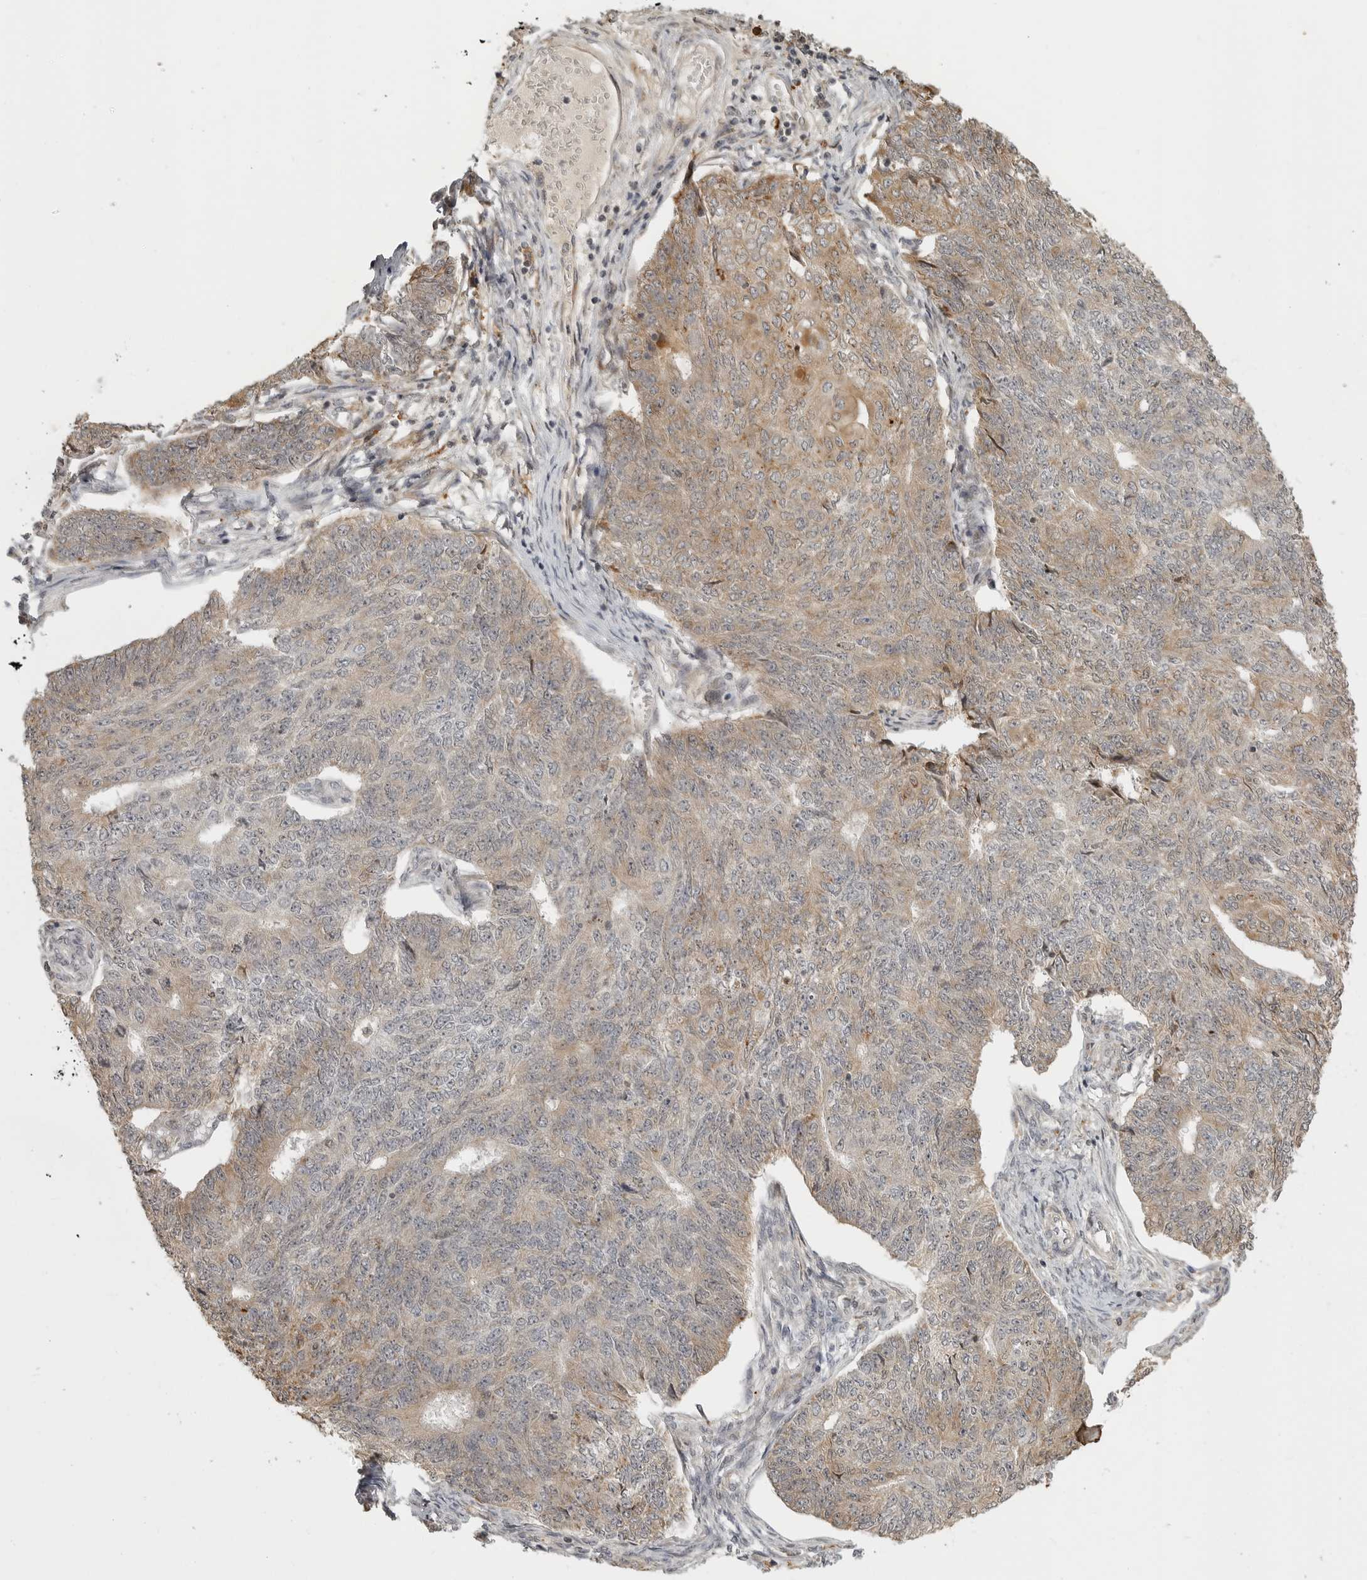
{"staining": {"intensity": "weak", "quantity": "25%-75%", "location": "cytoplasmic/membranous"}, "tissue": "endometrial cancer", "cell_type": "Tumor cells", "image_type": "cancer", "snomed": [{"axis": "morphology", "description": "Adenocarcinoma, NOS"}, {"axis": "topography", "description": "Endometrium"}], "caption": "The immunohistochemical stain labels weak cytoplasmic/membranous staining in tumor cells of endometrial cancer tissue.", "gene": "IDO1", "patient": {"sex": "female", "age": 32}}